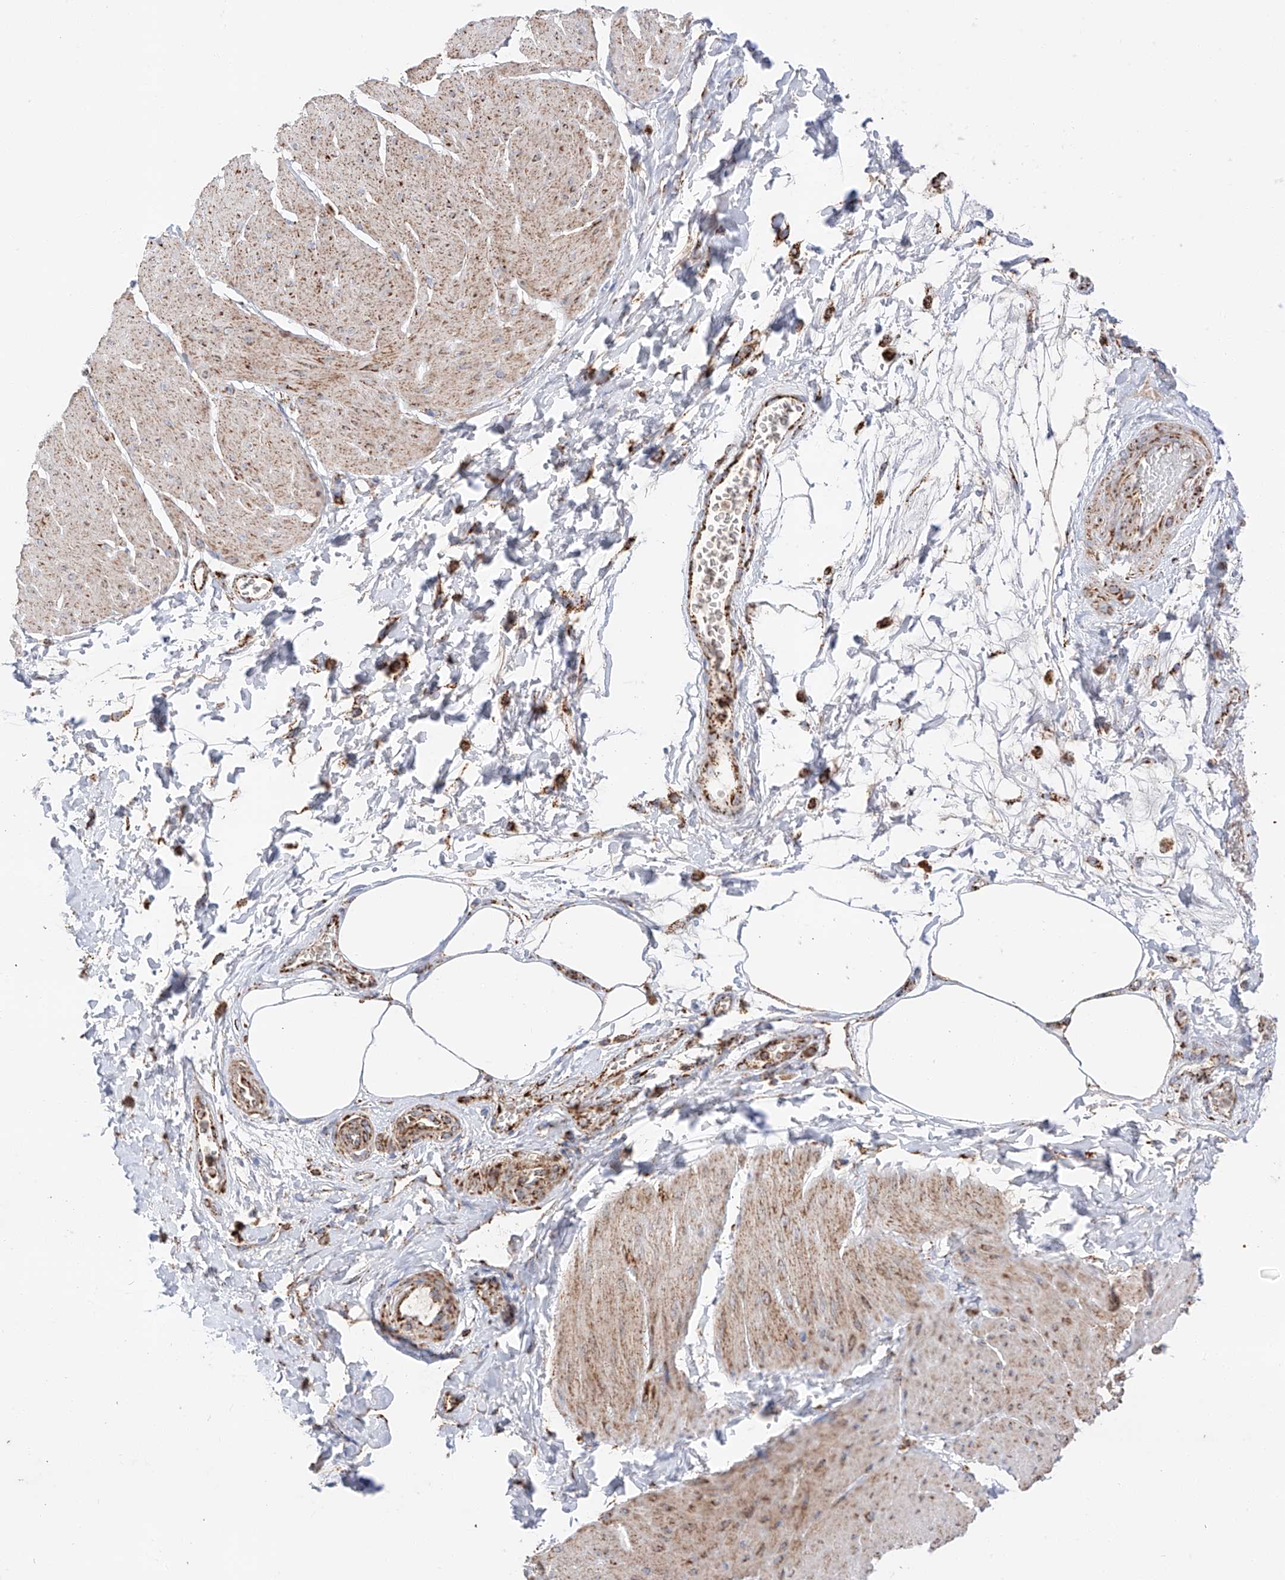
{"staining": {"intensity": "moderate", "quantity": ">75%", "location": "cytoplasmic/membranous"}, "tissue": "smooth muscle", "cell_type": "Smooth muscle cells", "image_type": "normal", "snomed": [{"axis": "morphology", "description": "Urothelial carcinoma, High grade"}, {"axis": "topography", "description": "Urinary bladder"}], "caption": "An IHC image of unremarkable tissue is shown. Protein staining in brown shows moderate cytoplasmic/membranous positivity in smooth muscle within smooth muscle cells.", "gene": "TTC27", "patient": {"sex": "male", "age": 46}}